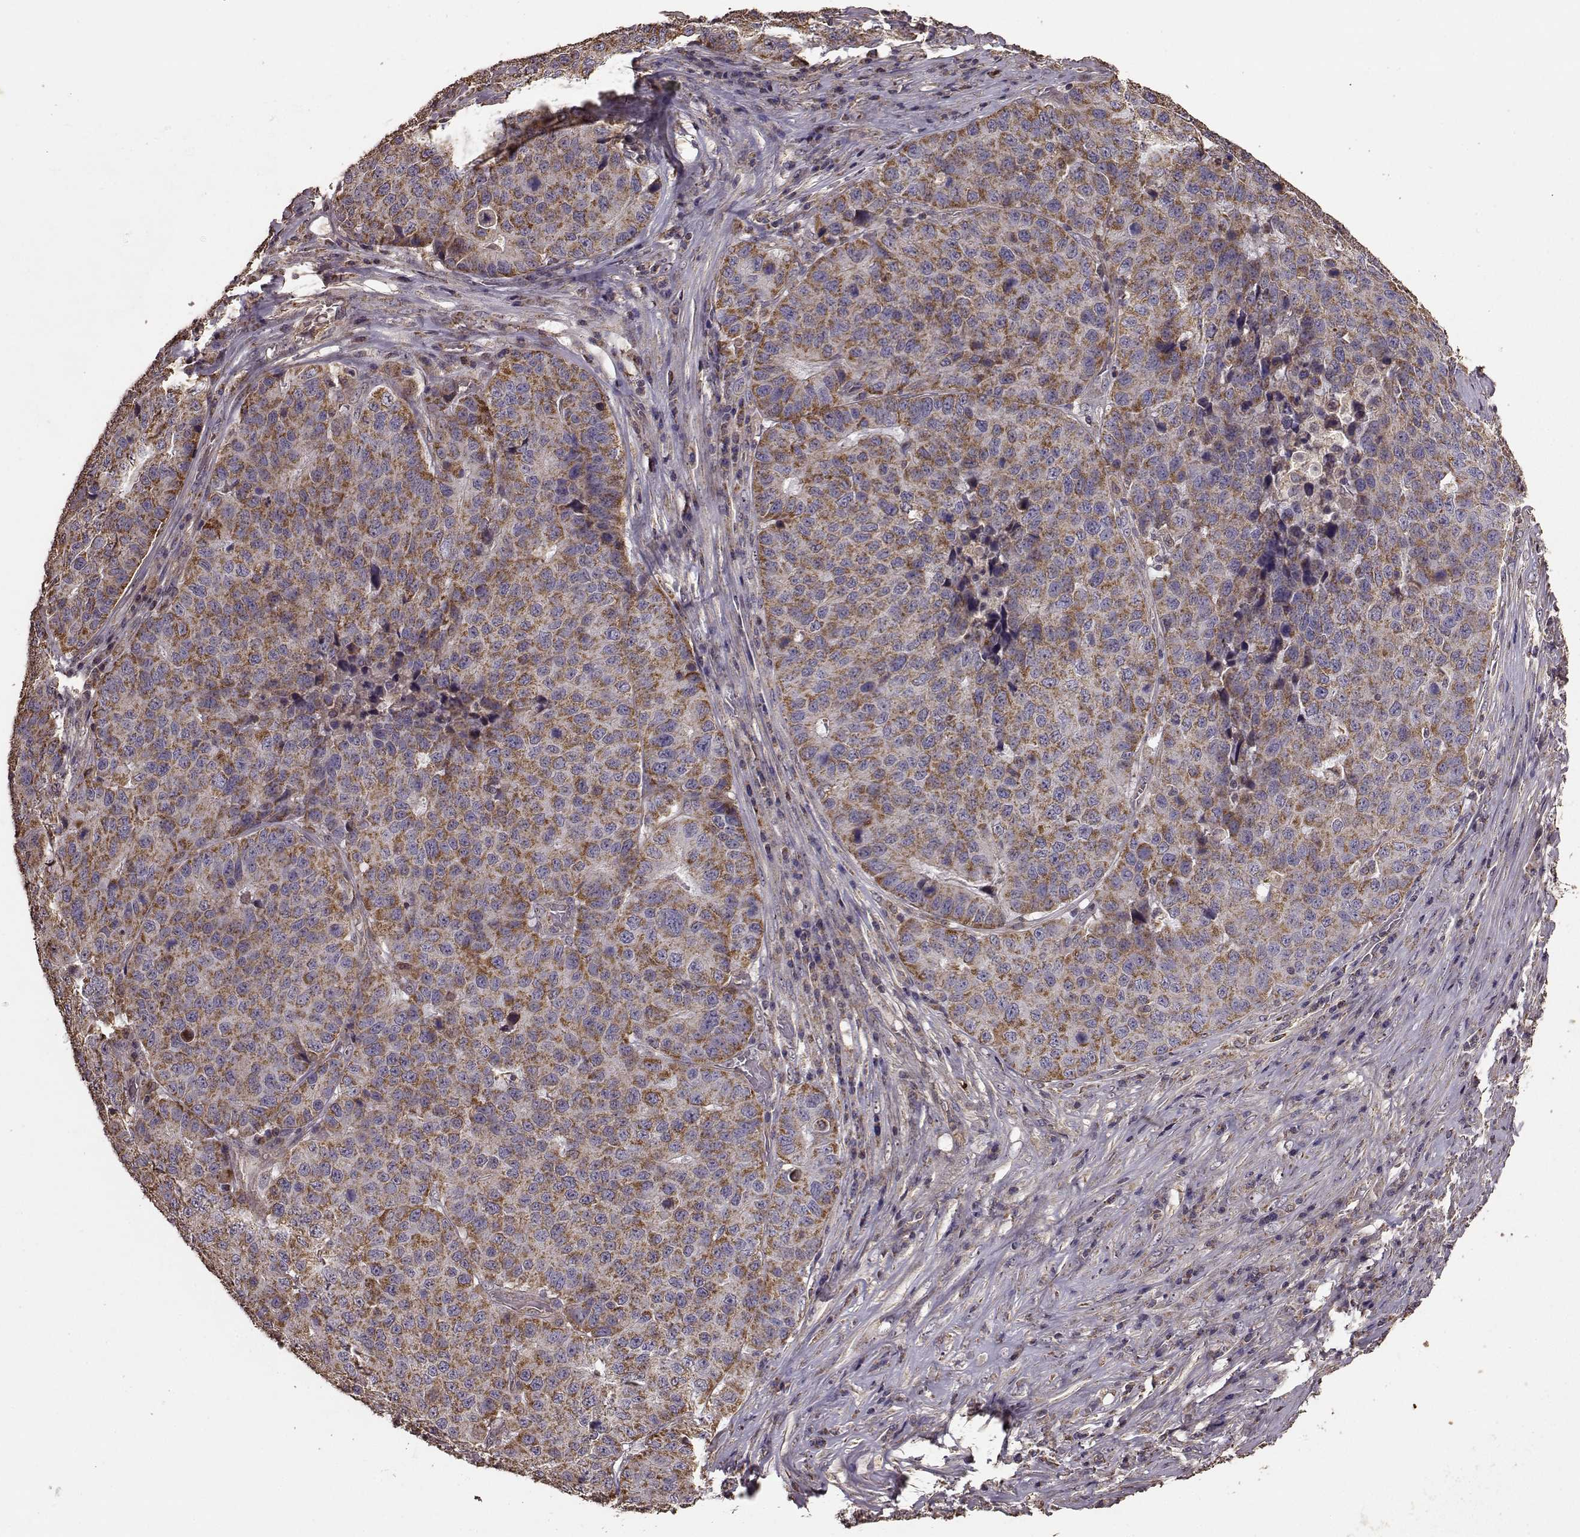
{"staining": {"intensity": "moderate", "quantity": ">75%", "location": "cytoplasmic/membranous"}, "tissue": "stomach cancer", "cell_type": "Tumor cells", "image_type": "cancer", "snomed": [{"axis": "morphology", "description": "Adenocarcinoma, NOS"}, {"axis": "topography", "description": "Stomach"}], "caption": "High-power microscopy captured an immunohistochemistry (IHC) image of stomach adenocarcinoma, revealing moderate cytoplasmic/membranous expression in approximately >75% of tumor cells.", "gene": "PTGES2", "patient": {"sex": "male", "age": 71}}